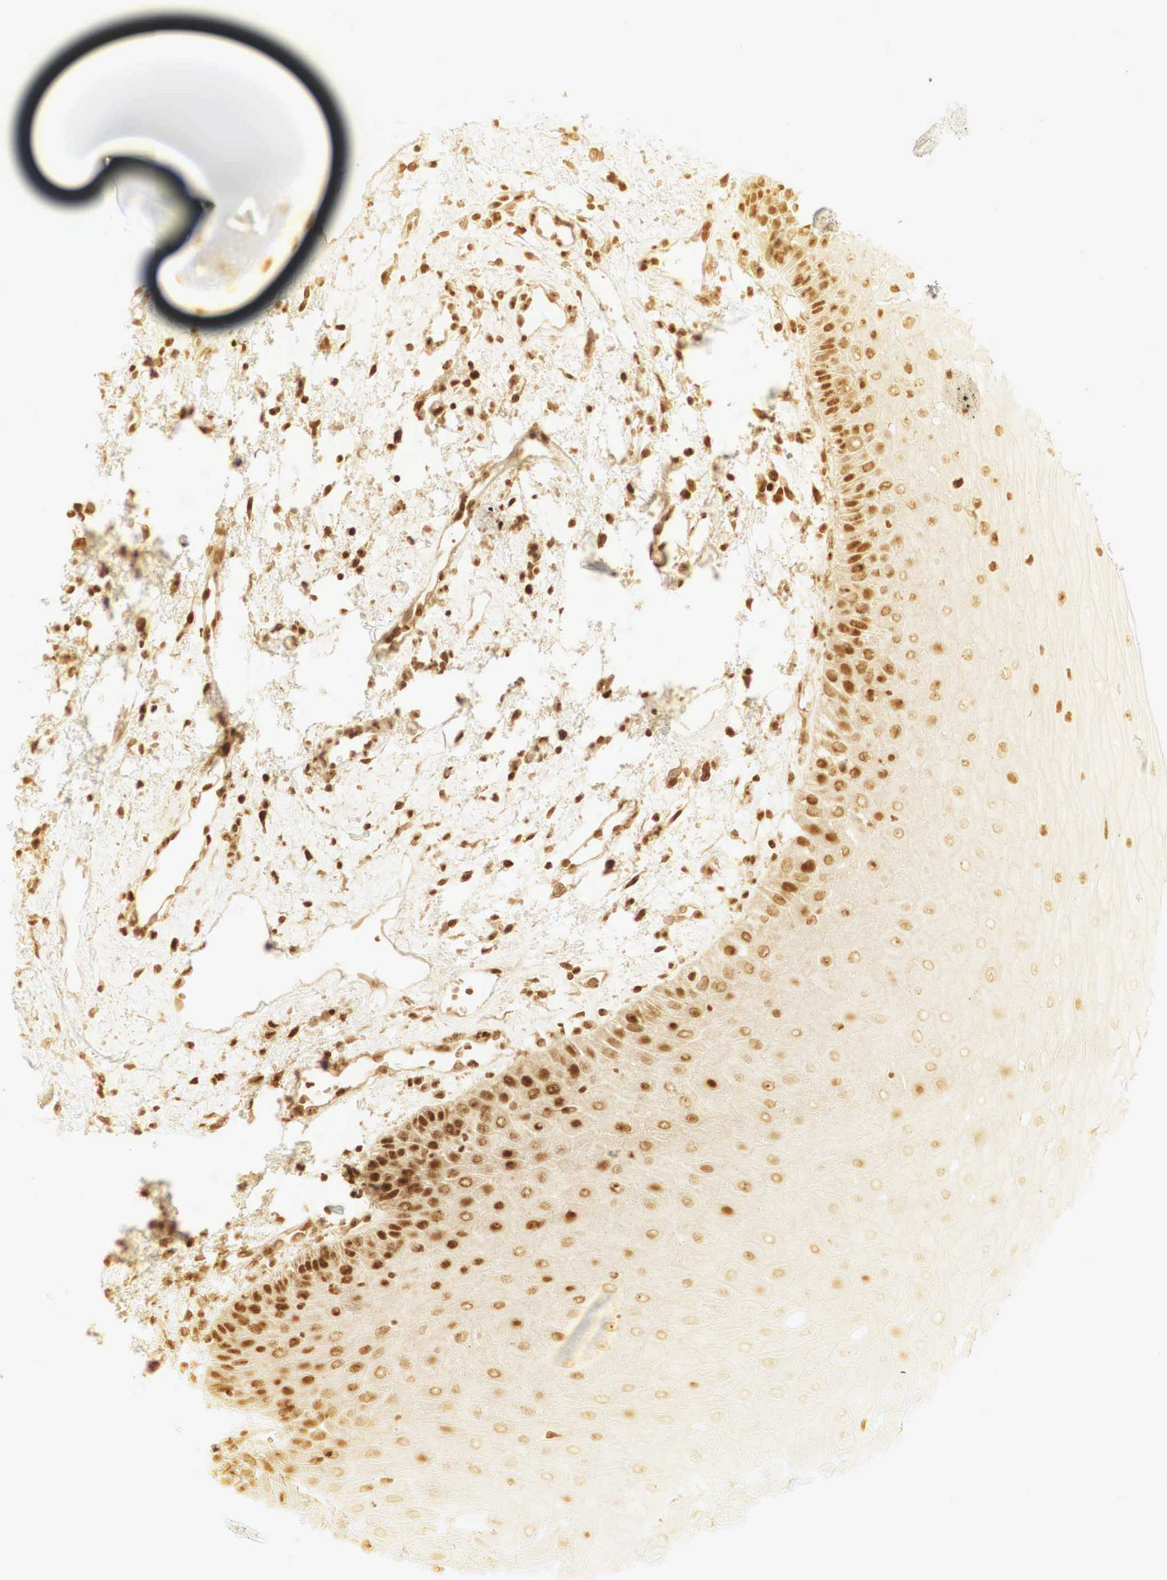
{"staining": {"intensity": "moderate", "quantity": ">75%", "location": "cytoplasmic/membranous,nuclear"}, "tissue": "oral mucosa", "cell_type": "Squamous epithelial cells", "image_type": "normal", "snomed": [{"axis": "morphology", "description": "Normal tissue, NOS"}, {"axis": "topography", "description": "Oral tissue"}], "caption": "A brown stain shows moderate cytoplasmic/membranous,nuclear staining of a protein in squamous epithelial cells of unremarkable human oral mucosa. The protein of interest is shown in brown color, while the nuclei are stained blue.", "gene": "RNF113A", "patient": {"sex": "male", "age": 54}}